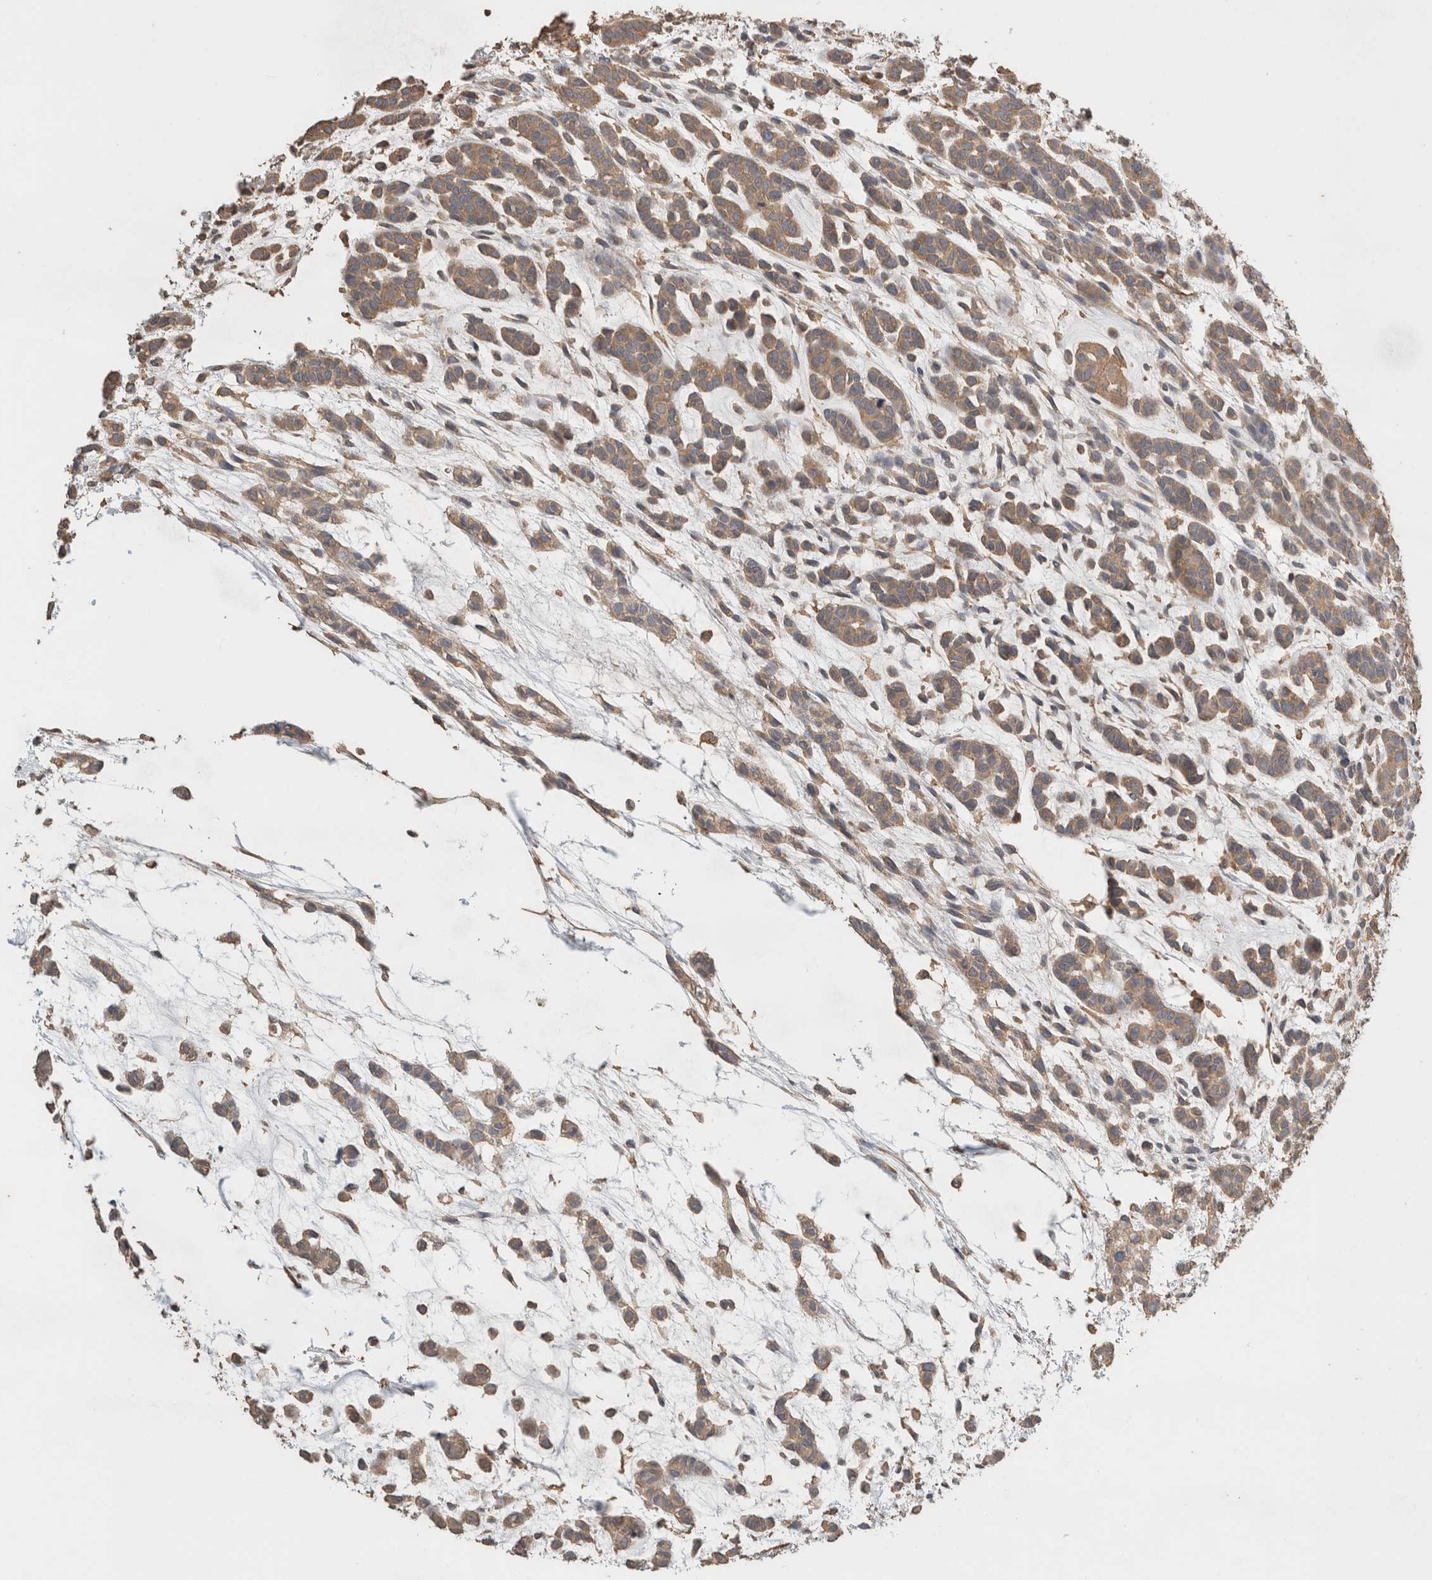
{"staining": {"intensity": "moderate", "quantity": ">75%", "location": "cytoplasmic/membranous"}, "tissue": "head and neck cancer", "cell_type": "Tumor cells", "image_type": "cancer", "snomed": [{"axis": "morphology", "description": "Adenocarcinoma, NOS"}, {"axis": "morphology", "description": "Adenoma, NOS"}, {"axis": "topography", "description": "Head-Neck"}], "caption": "Adenocarcinoma (head and neck) was stained to show a protein in brown. There is medium levels of moderate cytoplasmic/membranous staining in approximately >75% of tumor cells.", "gene": "EIF4G3", "patient": {"sex": "female", "age": 55}}